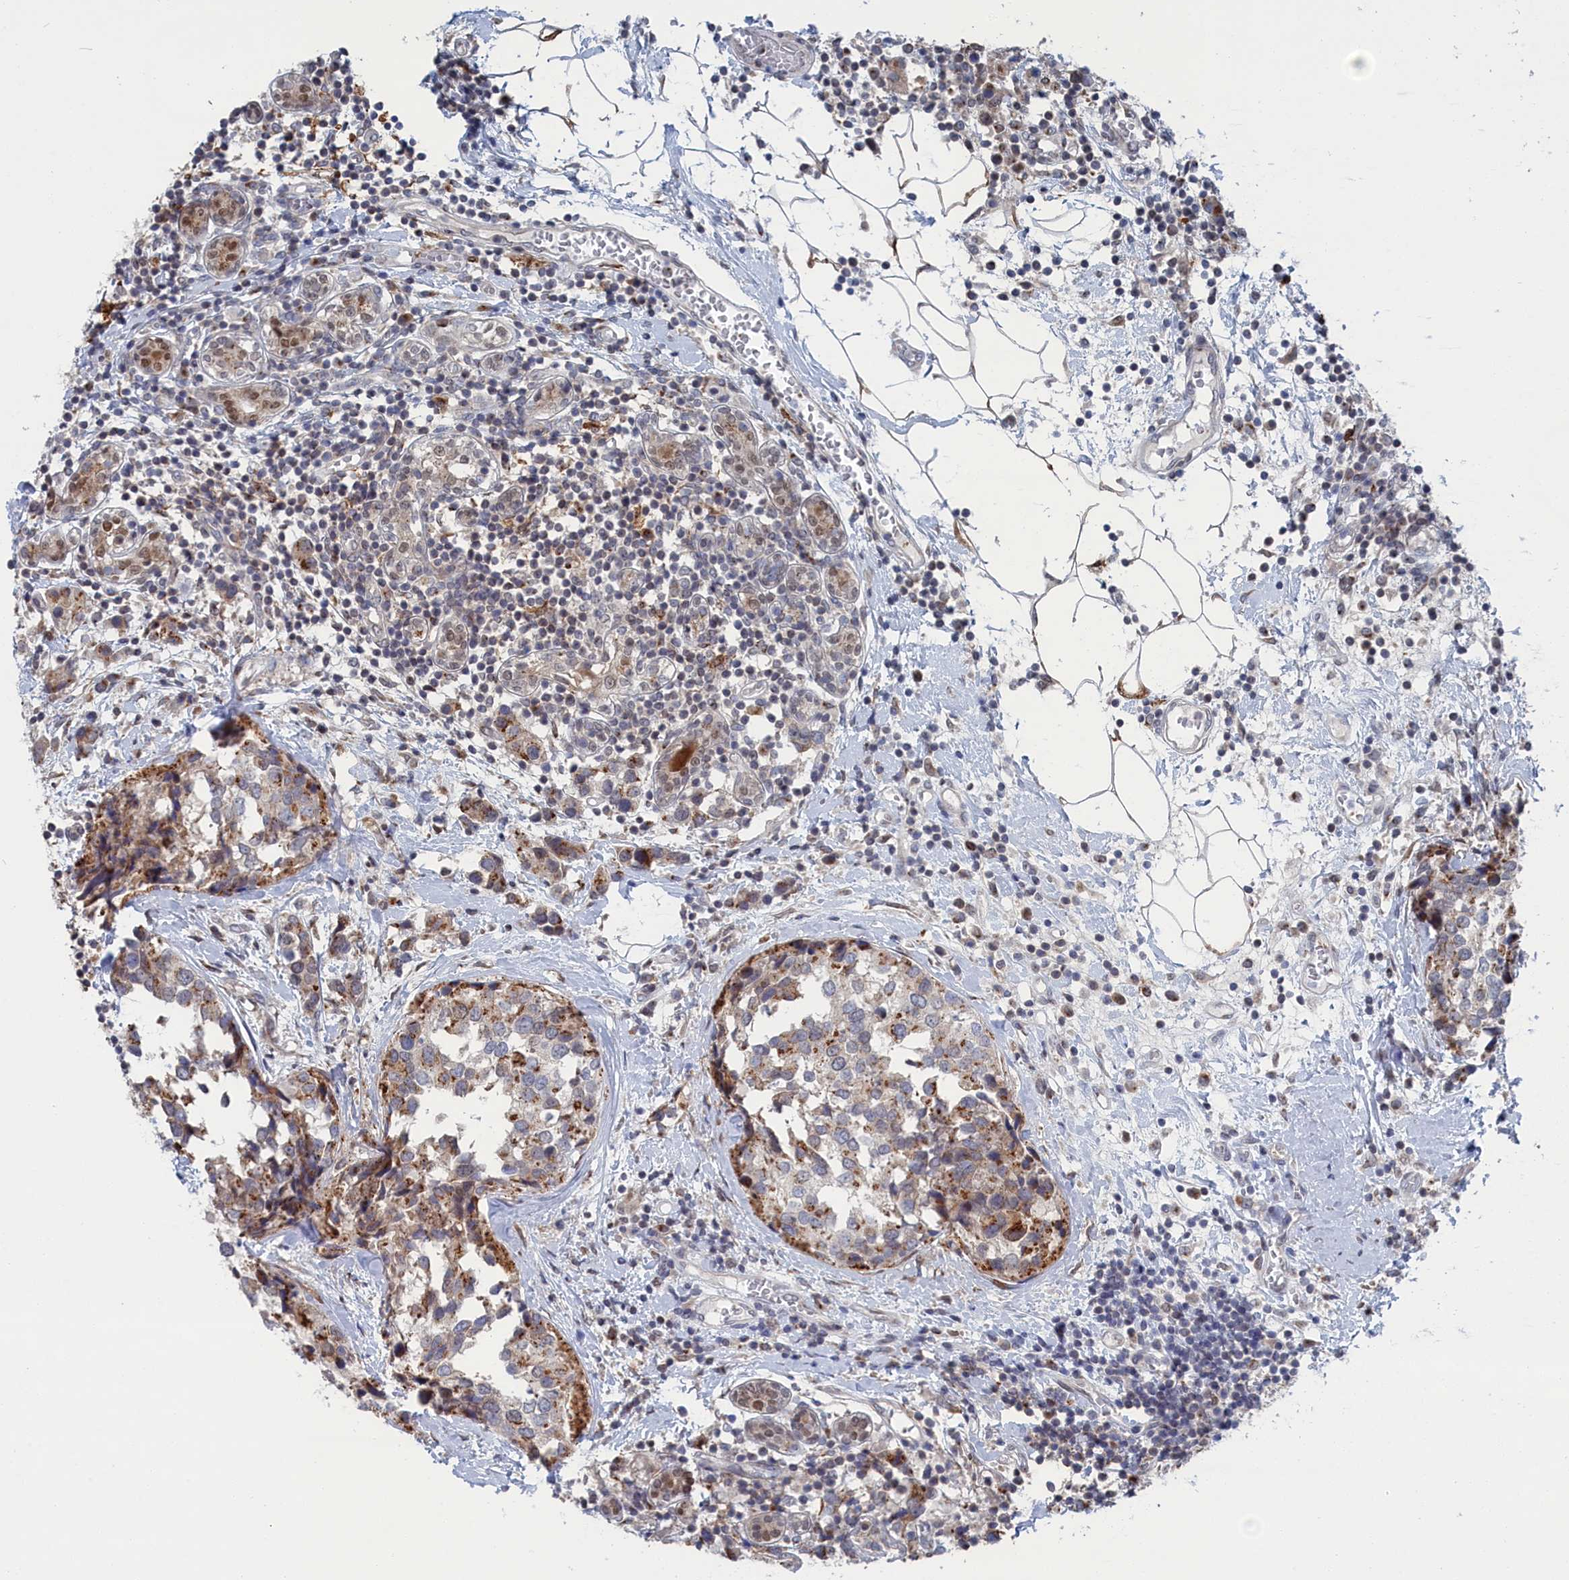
{"staining": {"intensity": "moderate", "quantity": "25%-75%", "location": "cytoplasmic/membranous"}, "tissue": "breast cancer", "cell_type": "Tumor cells", "image_type": "cancer", "snomed": [{"axis": "morphology", "description": "Lobular carcinoma"}, {"axis": "topography", "description": "Breast"}], "caption": "This is an image of immunohistochemistry staining of lobular carcinoma (breast), which shows moderate staining in the cytoplasmic/membranous of tumor cells.", "gene": "IRX1", "patient": {"sex": "female", "age": 59}}